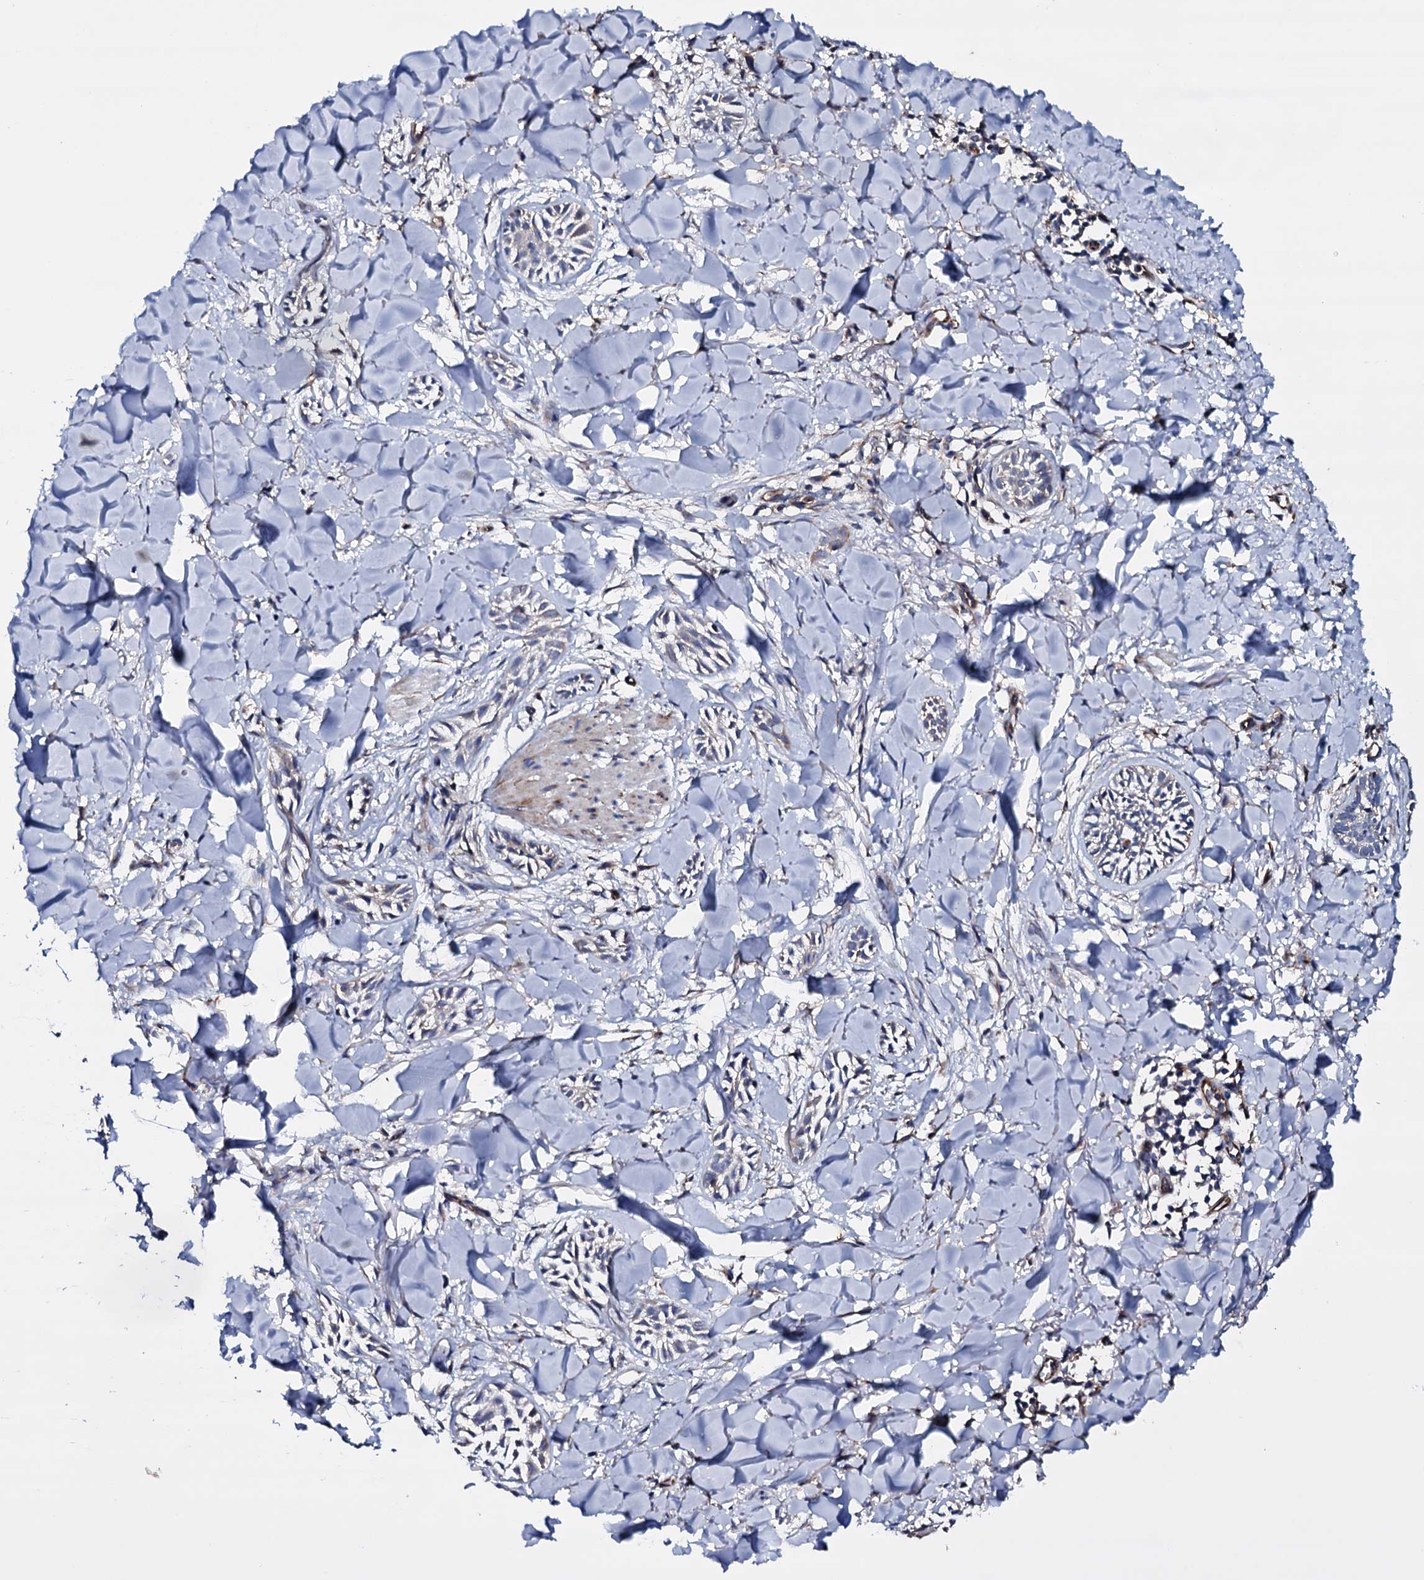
{"staining": {"intensity": "negative", "quantity": "none", "location": "none"}, "tissue": "skin cancer", "cell_type": "Tumor cells", "image_type": "cancer", "snomed": [{"axis": "morphology", "description": "Basal cell carcinoma"}, {"axis": "topography", "description": "Skin"}], "caption": "High magnification brightfield microscopy of basal cell carcinoma (skin) stained with DAB (3,3'-diaminobenzidine) (brown) and counterstained with hematoxylin (blue): tumor cells show no significant positivity.", "gene": "BCL2L14", "patient": {"sex": "female", "age": 59}}